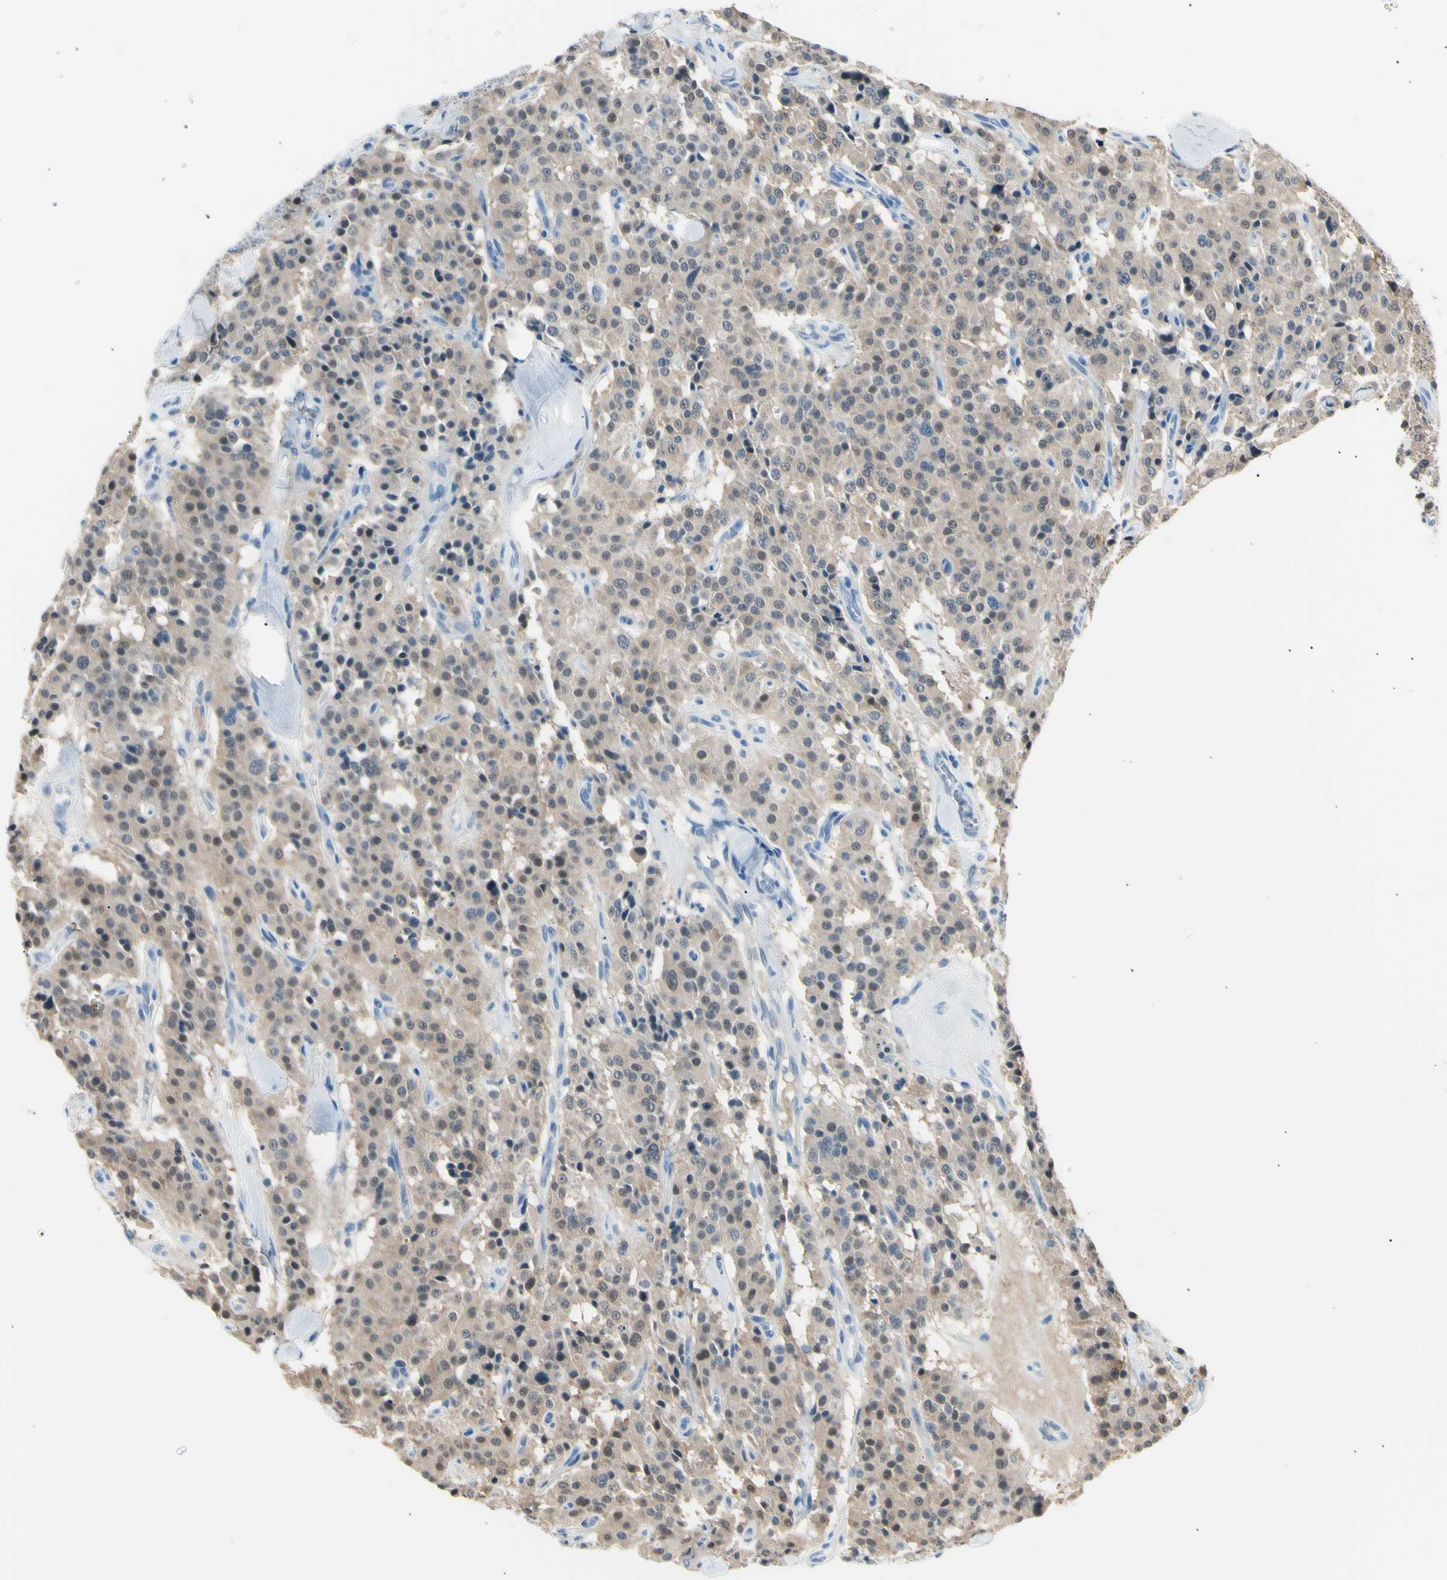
{"staining": {"intensity": "weak", "quantity": ">75%", "location": "cytoplasmic/membranous"}, "tissue": "carcinoid", "cell_type": "Tumor cells", "image_type": "cancer", "snomed": [{"axis": "morphology", "description": "Carcinoid, malignant, NOS"}, {"axis": "topography", "description": "Lung"}], "caption": "Immunohistochemistry (DAB) staining of human malignant carcinoid demonstrates weak cytoplasmic/membranous protein expression in approximately >75% of tumor cells.", "gene": "LHPP", "patient": {"sex": "male", "age": 30}}